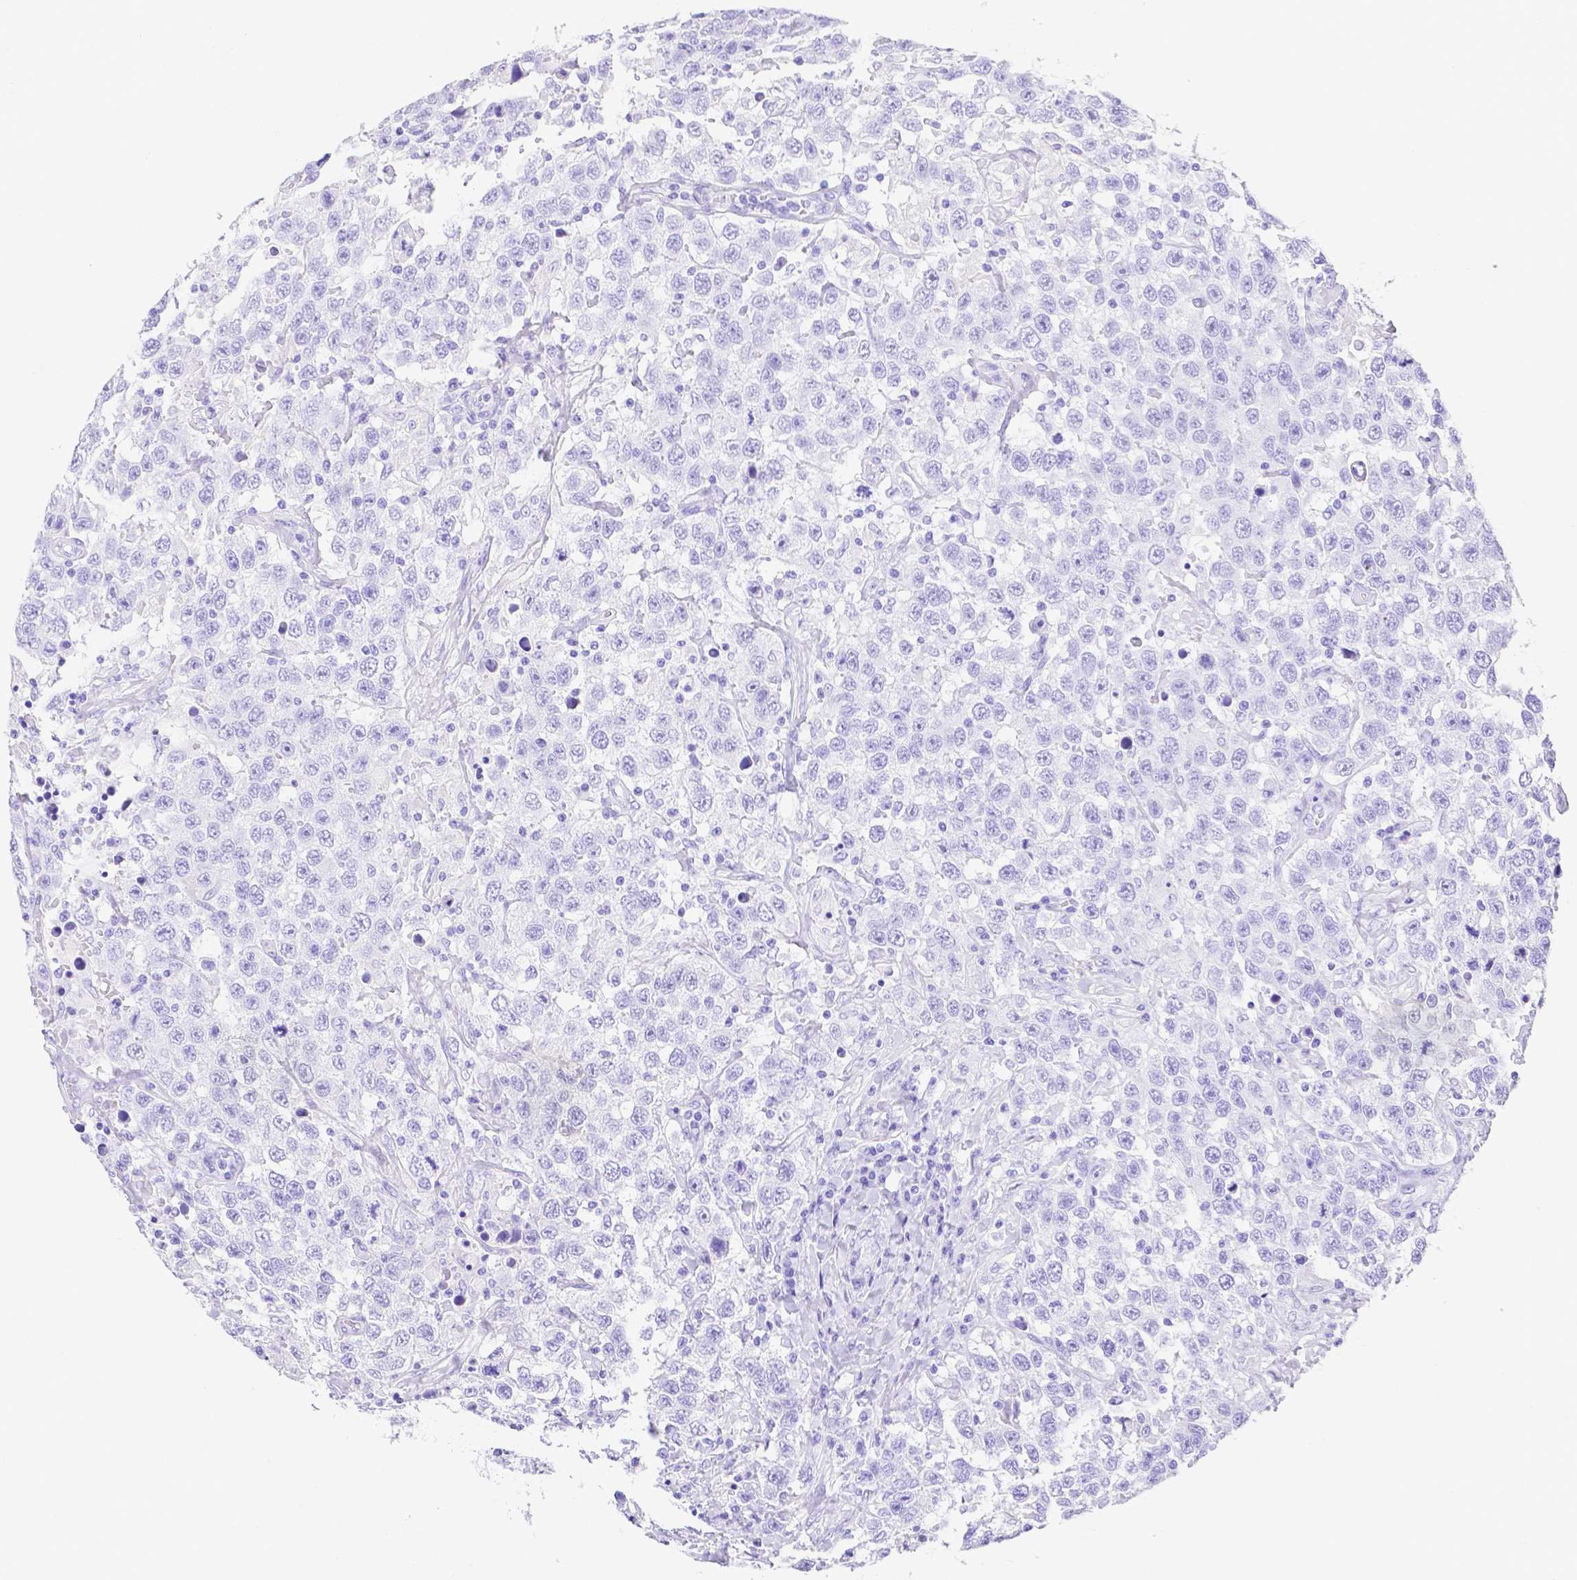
{"staining": {"intensity": "negative", "quantity": "none", "location": "none"}, "tissue": "testis cancer", "cell_type": "Tumor cells", "image_type": "cancer", "snomed": [{"axis": "morphology", "description": "Seminoma, NOS"}, {"axis": "topography", "description": "Testis"}], "caption": "Histopathology image shows no protein positivity in tumor cells of testis seminoma tissue.", "gene": "SMR3A", "patient": {"sex": "male", "age": 41}}